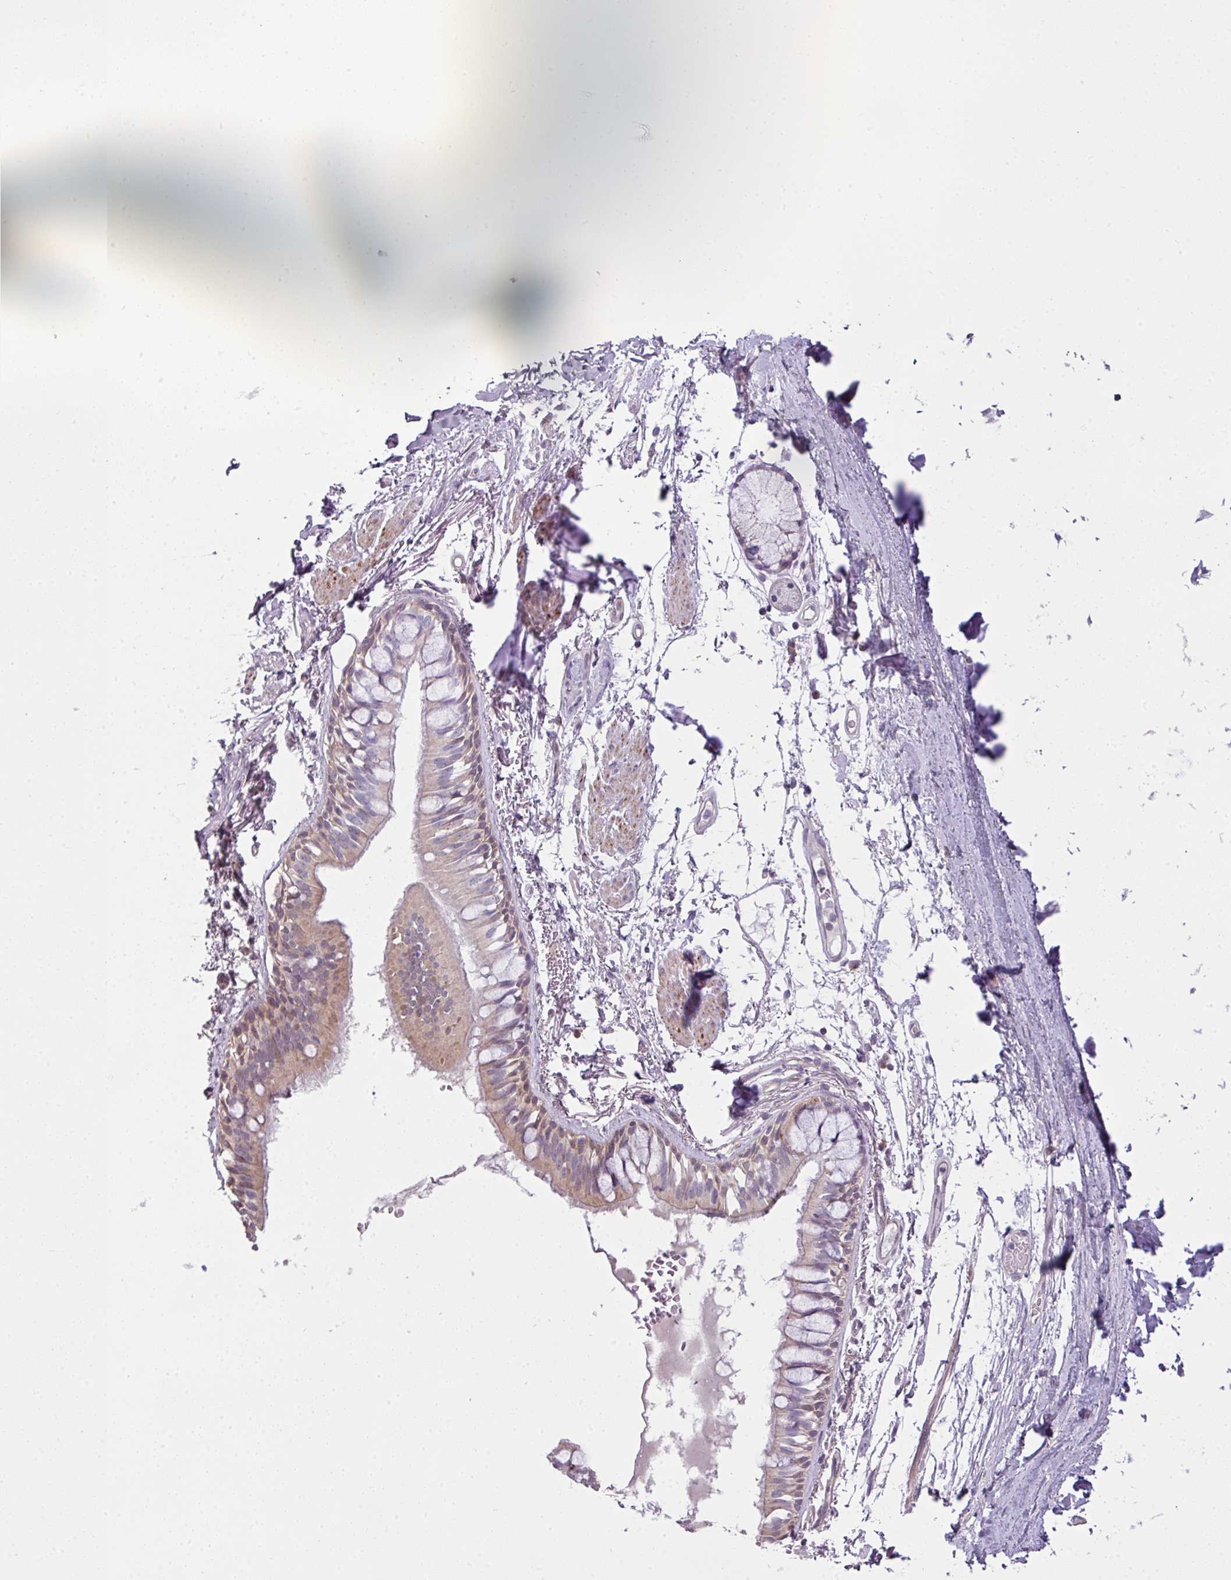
{"staining": {"intensity": "moderate", "quantity": ">75%", "location": "cytoplasmic/membranous,nuclear"}, "tissue": "bronchus", "cell_type": "Respiratory epithelial cells", "image_type": "normal", "snomed": [{"axis": "morphology", "description": "Normal tissue, NOS"}, {"axis": "topography", "description": "Bronchus"}], "caption": "This micrograph exhibits IHC staining of normal bronchus, with medium moderate cytoplasmic/membranous,nuclear expression in about >75% of respiratory epithelial cells.", "gene": "DERPC", "patient": {"sex": "male", "age": 70}}